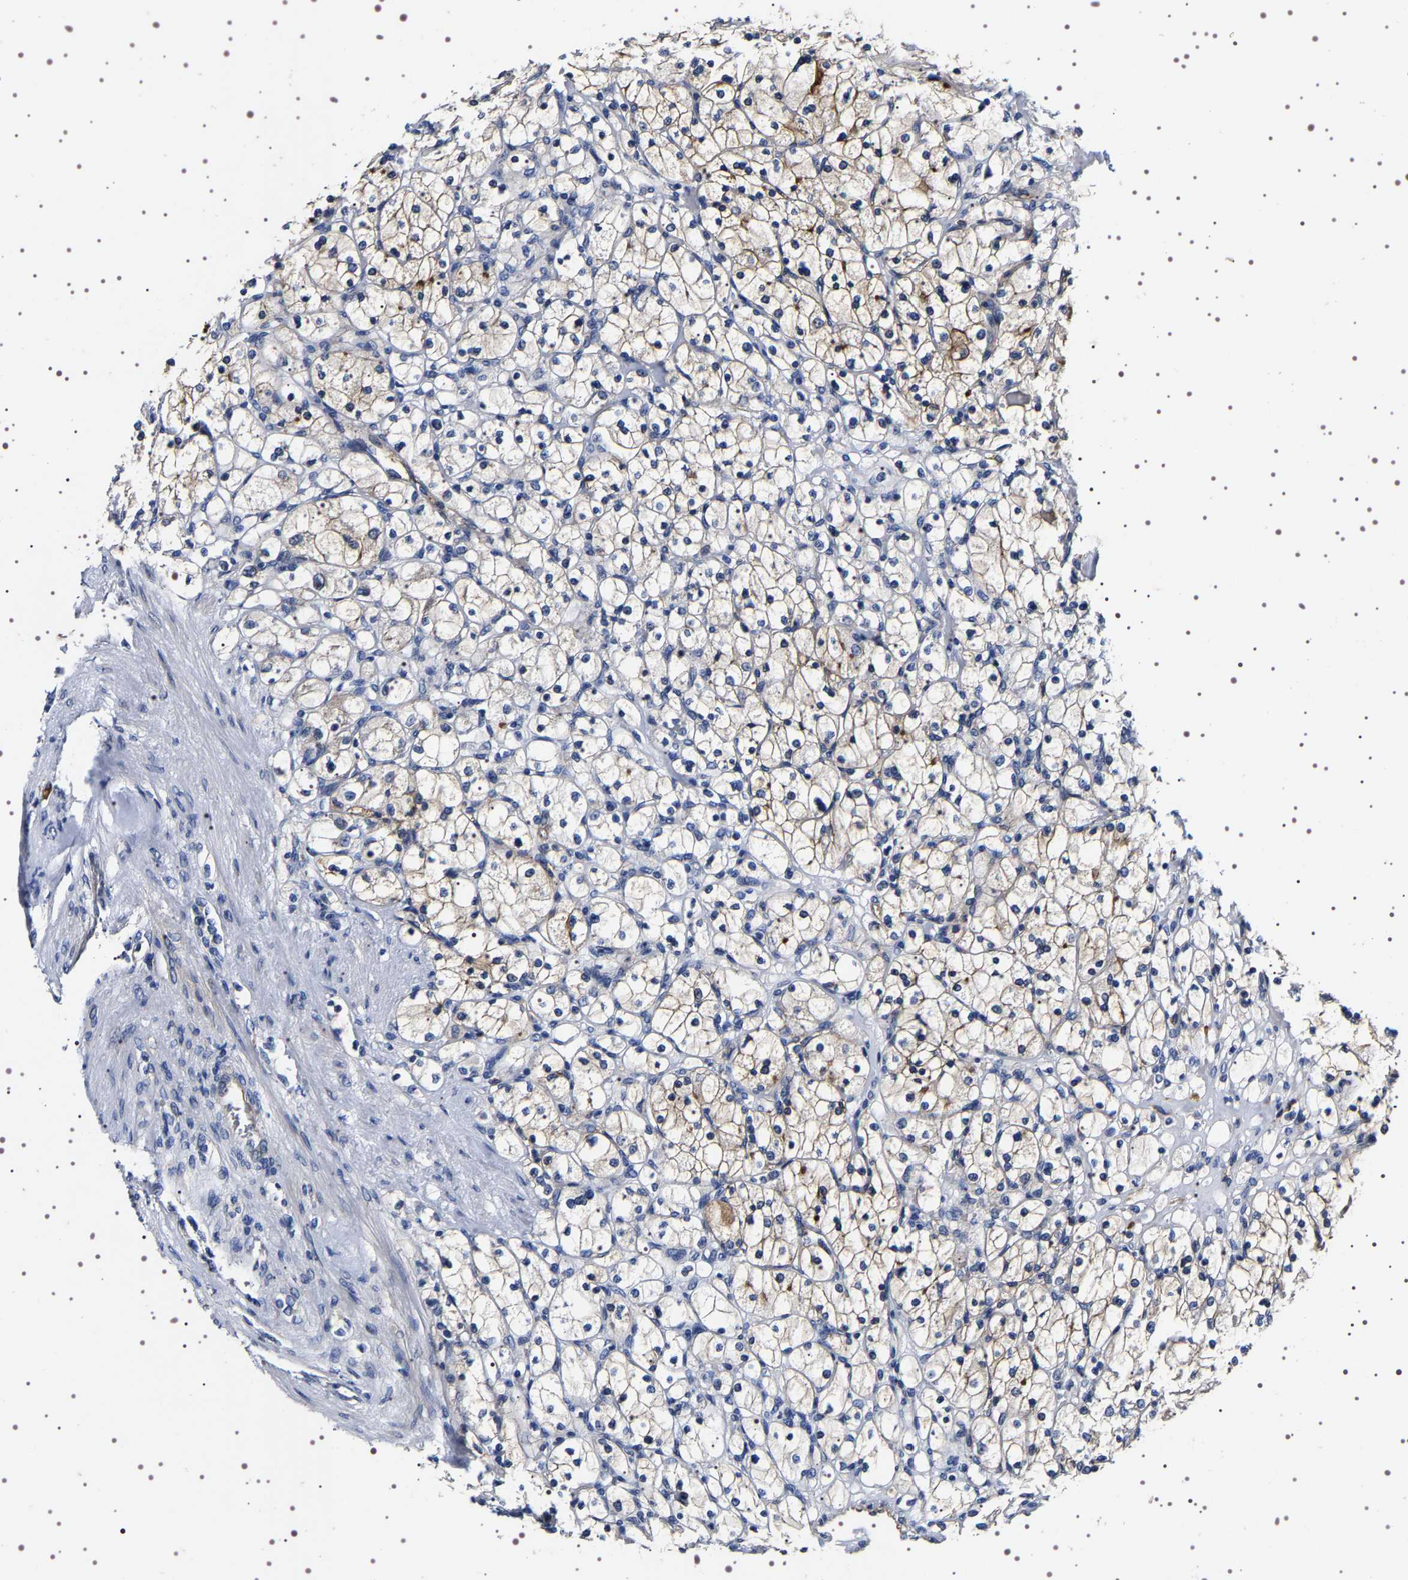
{"staining": {"intensity": "weak", "quantity": "<25%", "location": "cytoplasmic/membranous"}, "tissue": "renal cancer", "cell_type": "Tumor cells", "image_type": "cancer", "snomed": [{"axis": "morphology", "description": "Adenocarcinoma, NOS"}, {"axis": "topography", "description": "Kidney"}], "caption": "IHC image of renal adenocarcinoma stained for a protein (brown), which displays no positivity in tumor cells. (Brightfield microscopy of DAB (3,3'-diaminobenzidine) immunohistochemistry (IHC) at high magnification).", "gene": "ALPL", "patient": {"sex": "female", "age": 83}}